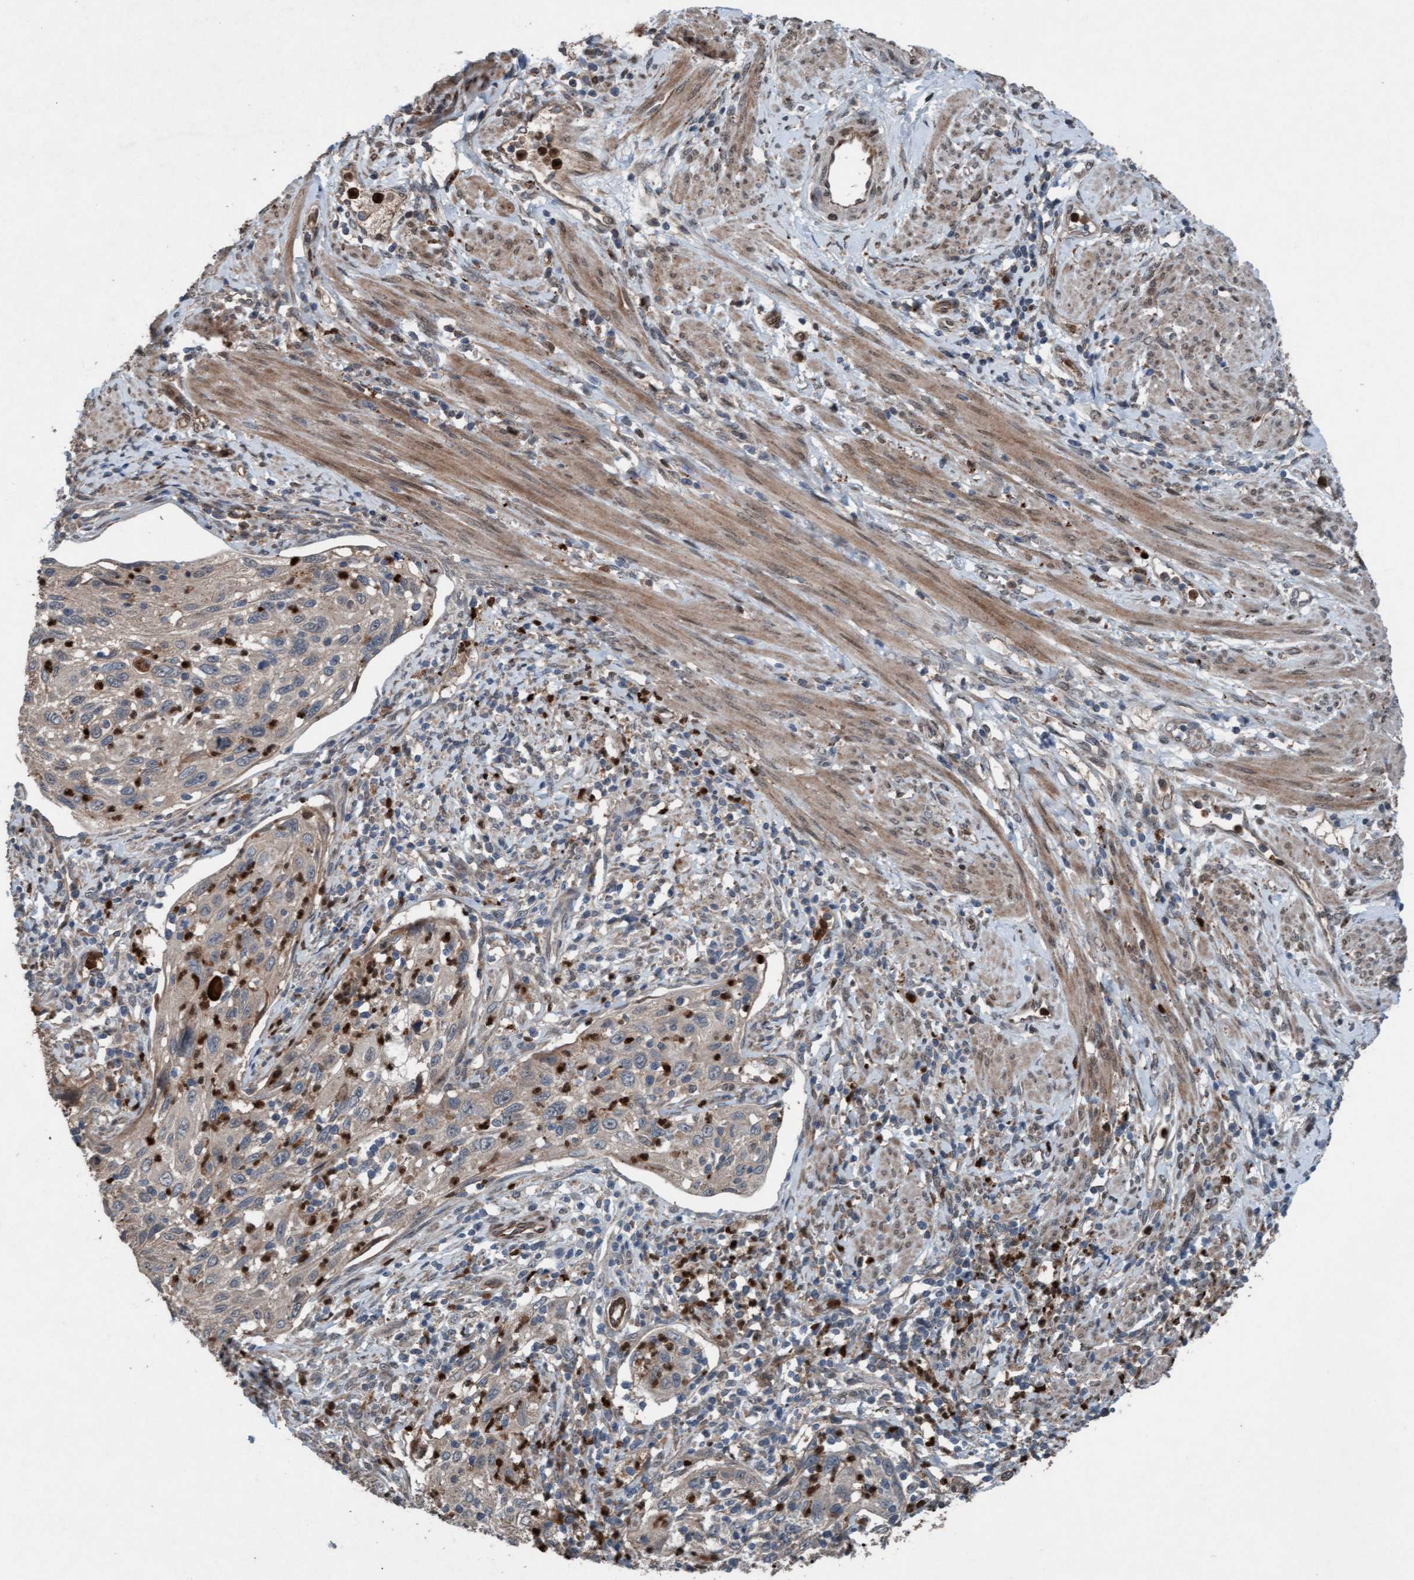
{"staining": {"intensity": "weak", "quantity": "25%-75%", "location": "cytoplasmic/membranous"}, "tissue": "cervical cancer", "cell_type": "Tumor cells", "image_type": "cancer", "snomed": [{"axis": "morphology", "description": "Squamous cell carcinoma, NOS"}, {"axis": "topography", "description": "Cervix"}], "caption": "Brown immunohistochemical staining in human squamous cell carcinoma (cervical) demonstrates weak cytoplasmic/membranous expression in about 25%-75% of tumor cells. Using DAB (3,3'-diaminobenzidine) (brown) and hematoxylin (blue) stains, captured at high magnification using brightfield microscopy.", "gene": "PLXNB2", "patient": {"sex": "female", "age": 70}}